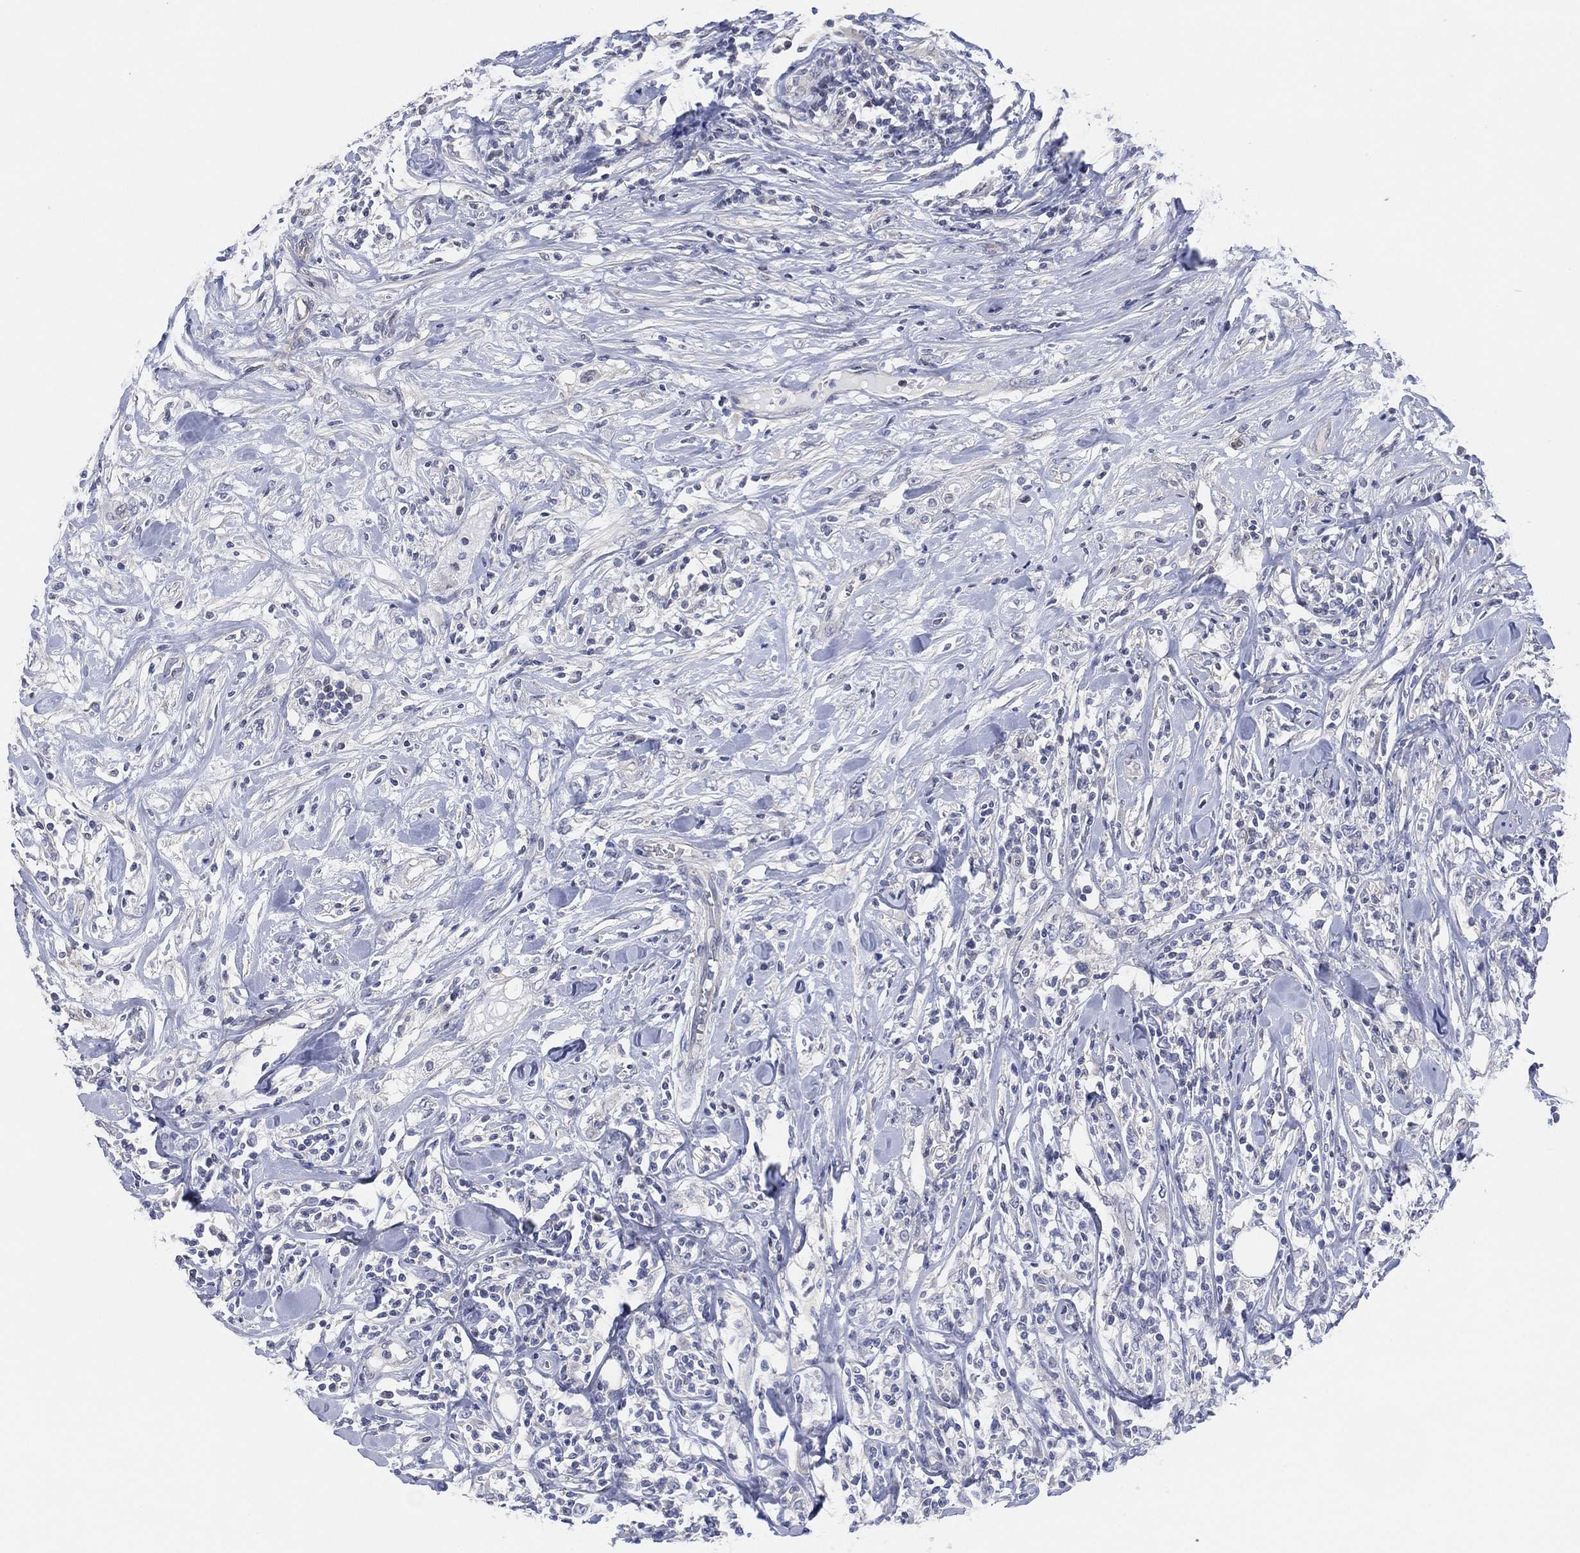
{"staining": {"intensity": "negative", "quantity": "none", "location": "none"}, "tissue": "lymphoma", "cell_type": "Tumor cells", "image_type": "cancer", "snomed": [{"axis": "morphology", "description": "Malignant lymphoma, non-Hodgkin's type, High grade"}, {"axis": "topography", "description": "Lymph node"}], "caption": "Tumor cells show no significant protein staining in lymphoma. (DAB immunohistochemistry, high magnification).", "gene": "CFTR", "patient": {"sex": "female", "age": 84}}